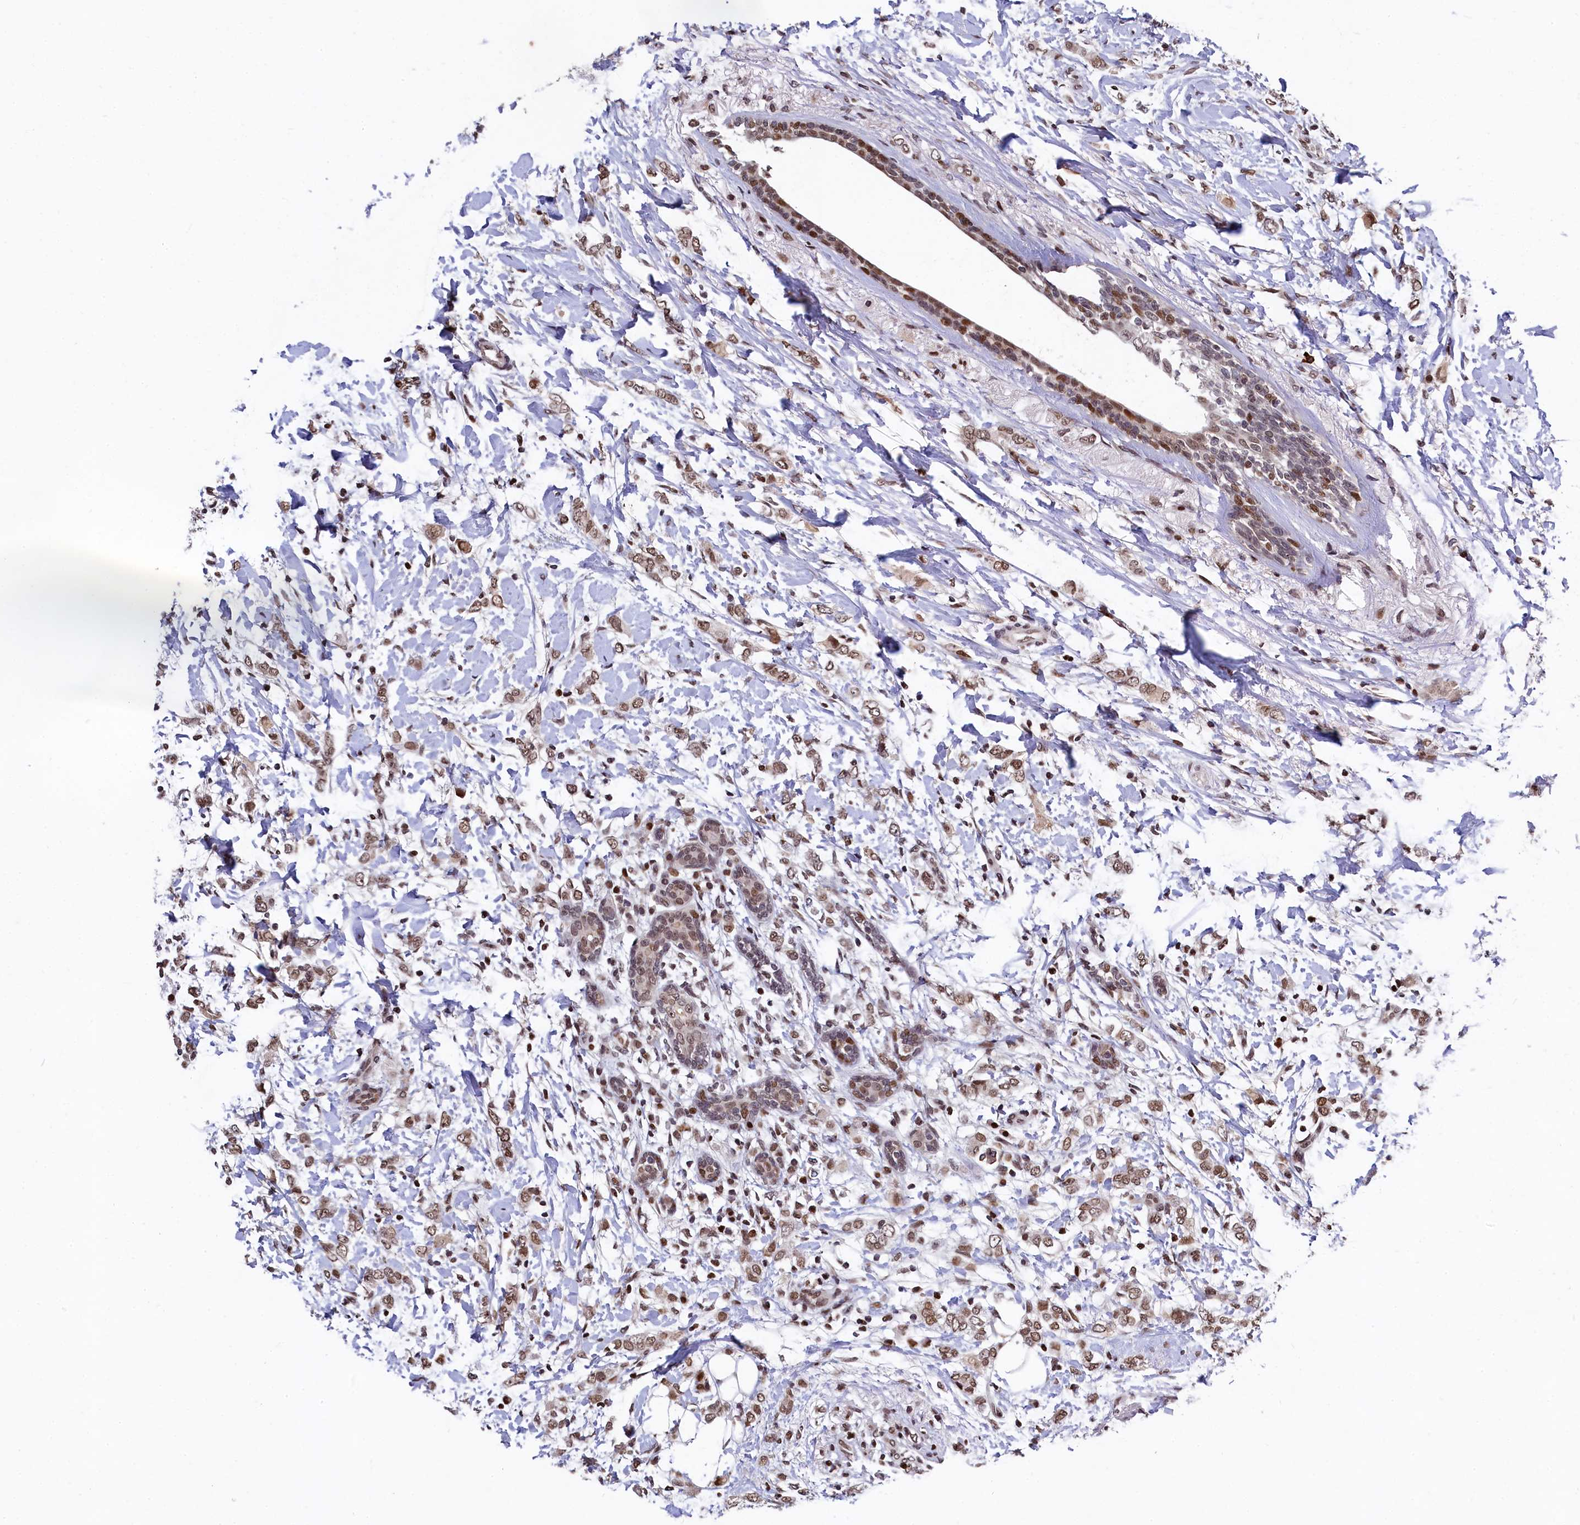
{"staining": {"intensity": "moderate", "quantity": ">75%", "location": "nuclear"}, "tissue": "breast cancer", "cell_type": "Tumor cells", "image_type": "cancer", "snomed": [{"axis": "morphology", "description": "Normal tissue, NOS"}, {"axis": "morphology", "description": "Lobular carcinoma"}, {"axis": "topography", "description": "Breast"}], "caption": "Approximately >75% of tumor cells in human breast cancer (lobular carcinoma) exhibit moderate nuclear protein staining as visualized by brown immunohistochemical staining.", "gene": "FAM217B", "patient": {"sex": "female", "age": 47}}